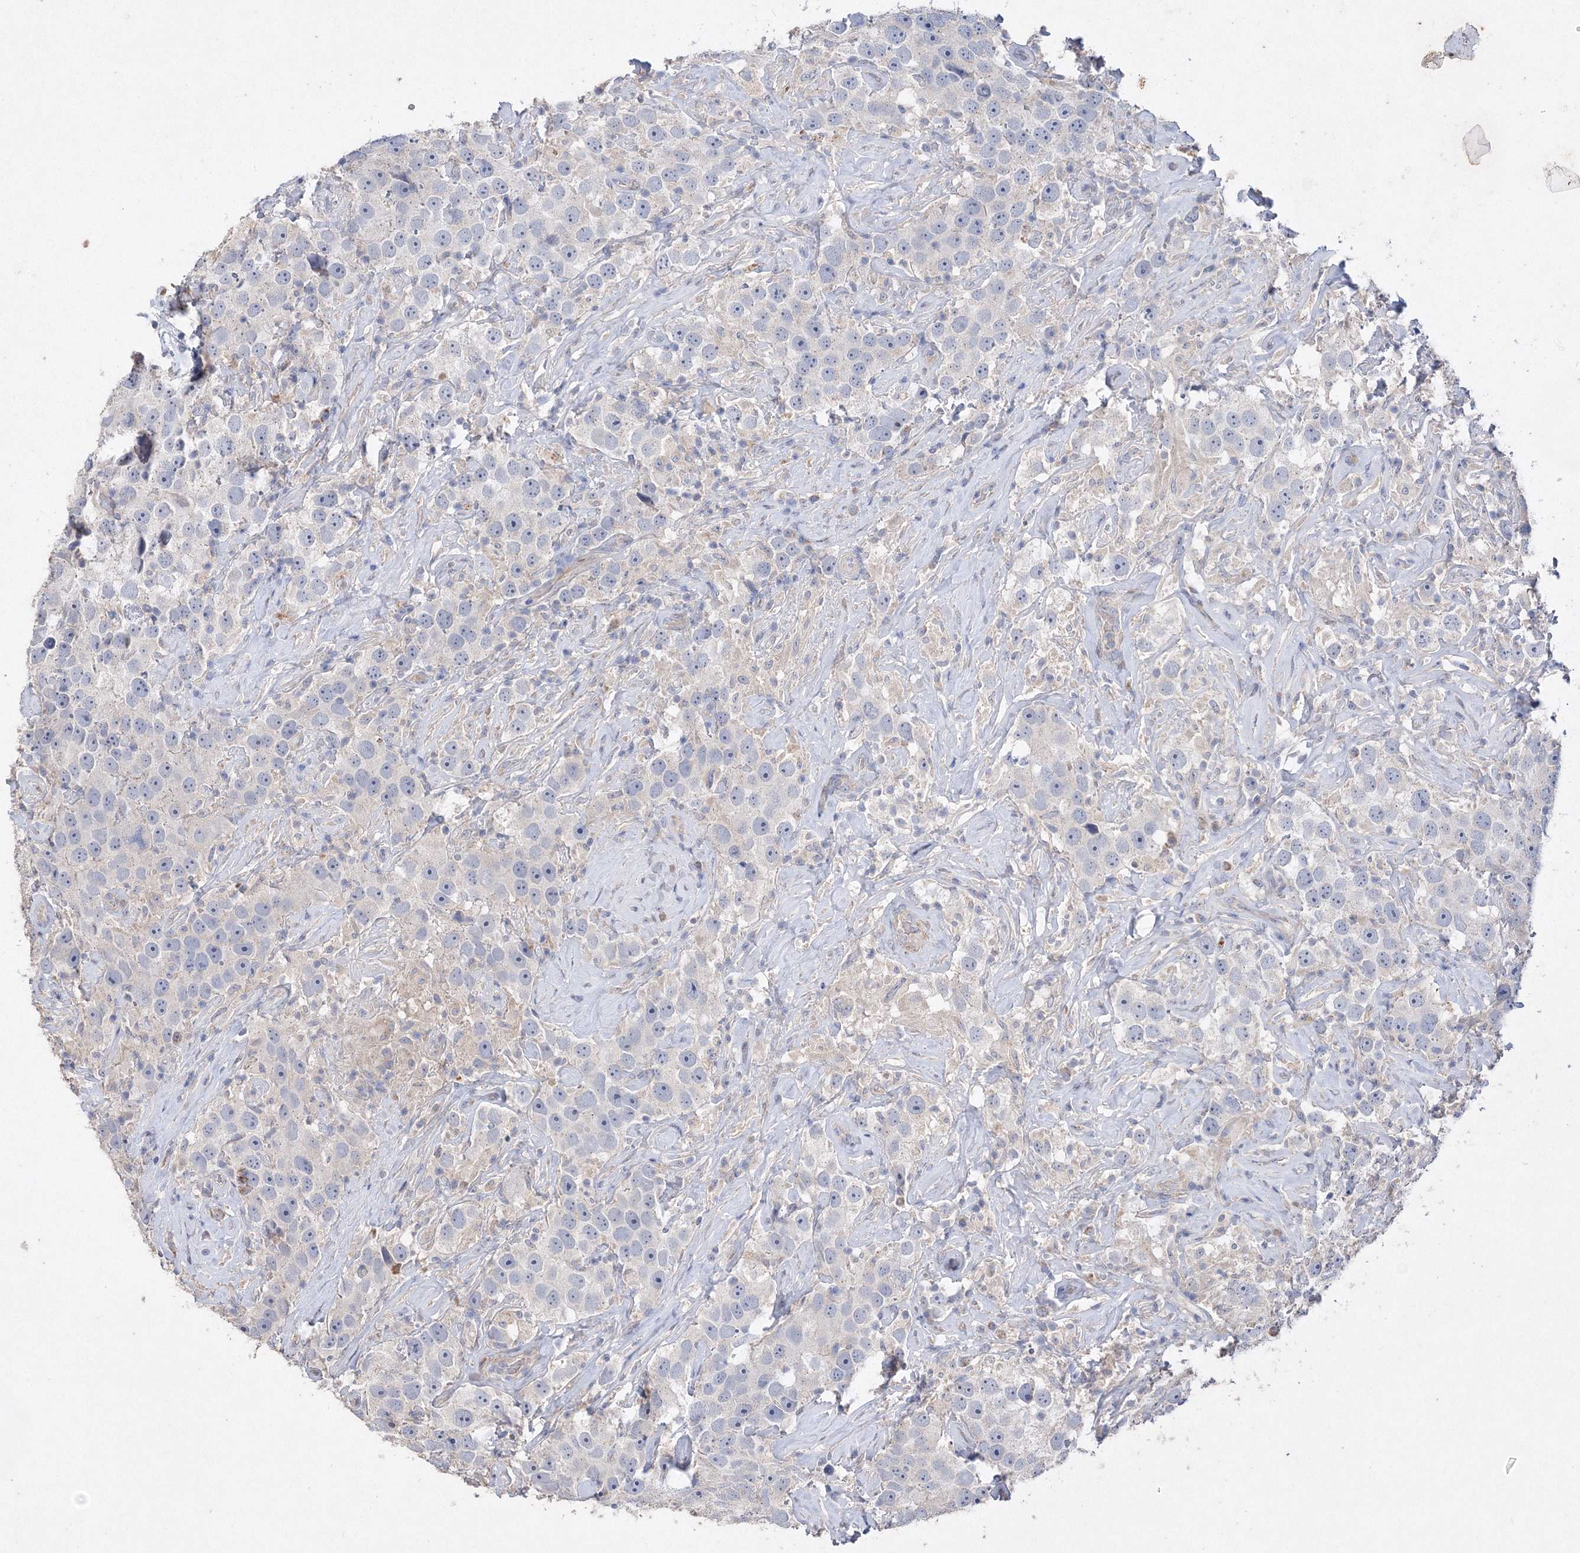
{"staining": {"intensity": "negative", "quantity": "none", "location": "none"}, "tissue": "testis cancer", "cell_type": "Tumor cells", "image_type": "cancer", "snomed": [{"axis": "morphology", "description": "Seminoma, NOS"}, {"axis": "topography", "description": "Testis"}], "caption": "Testis seminoma was stained to show a protein in brown. There is no significant staining in tumor cells.", "gene": "GLS", "patient": {"sex": "male", "age": 49}}